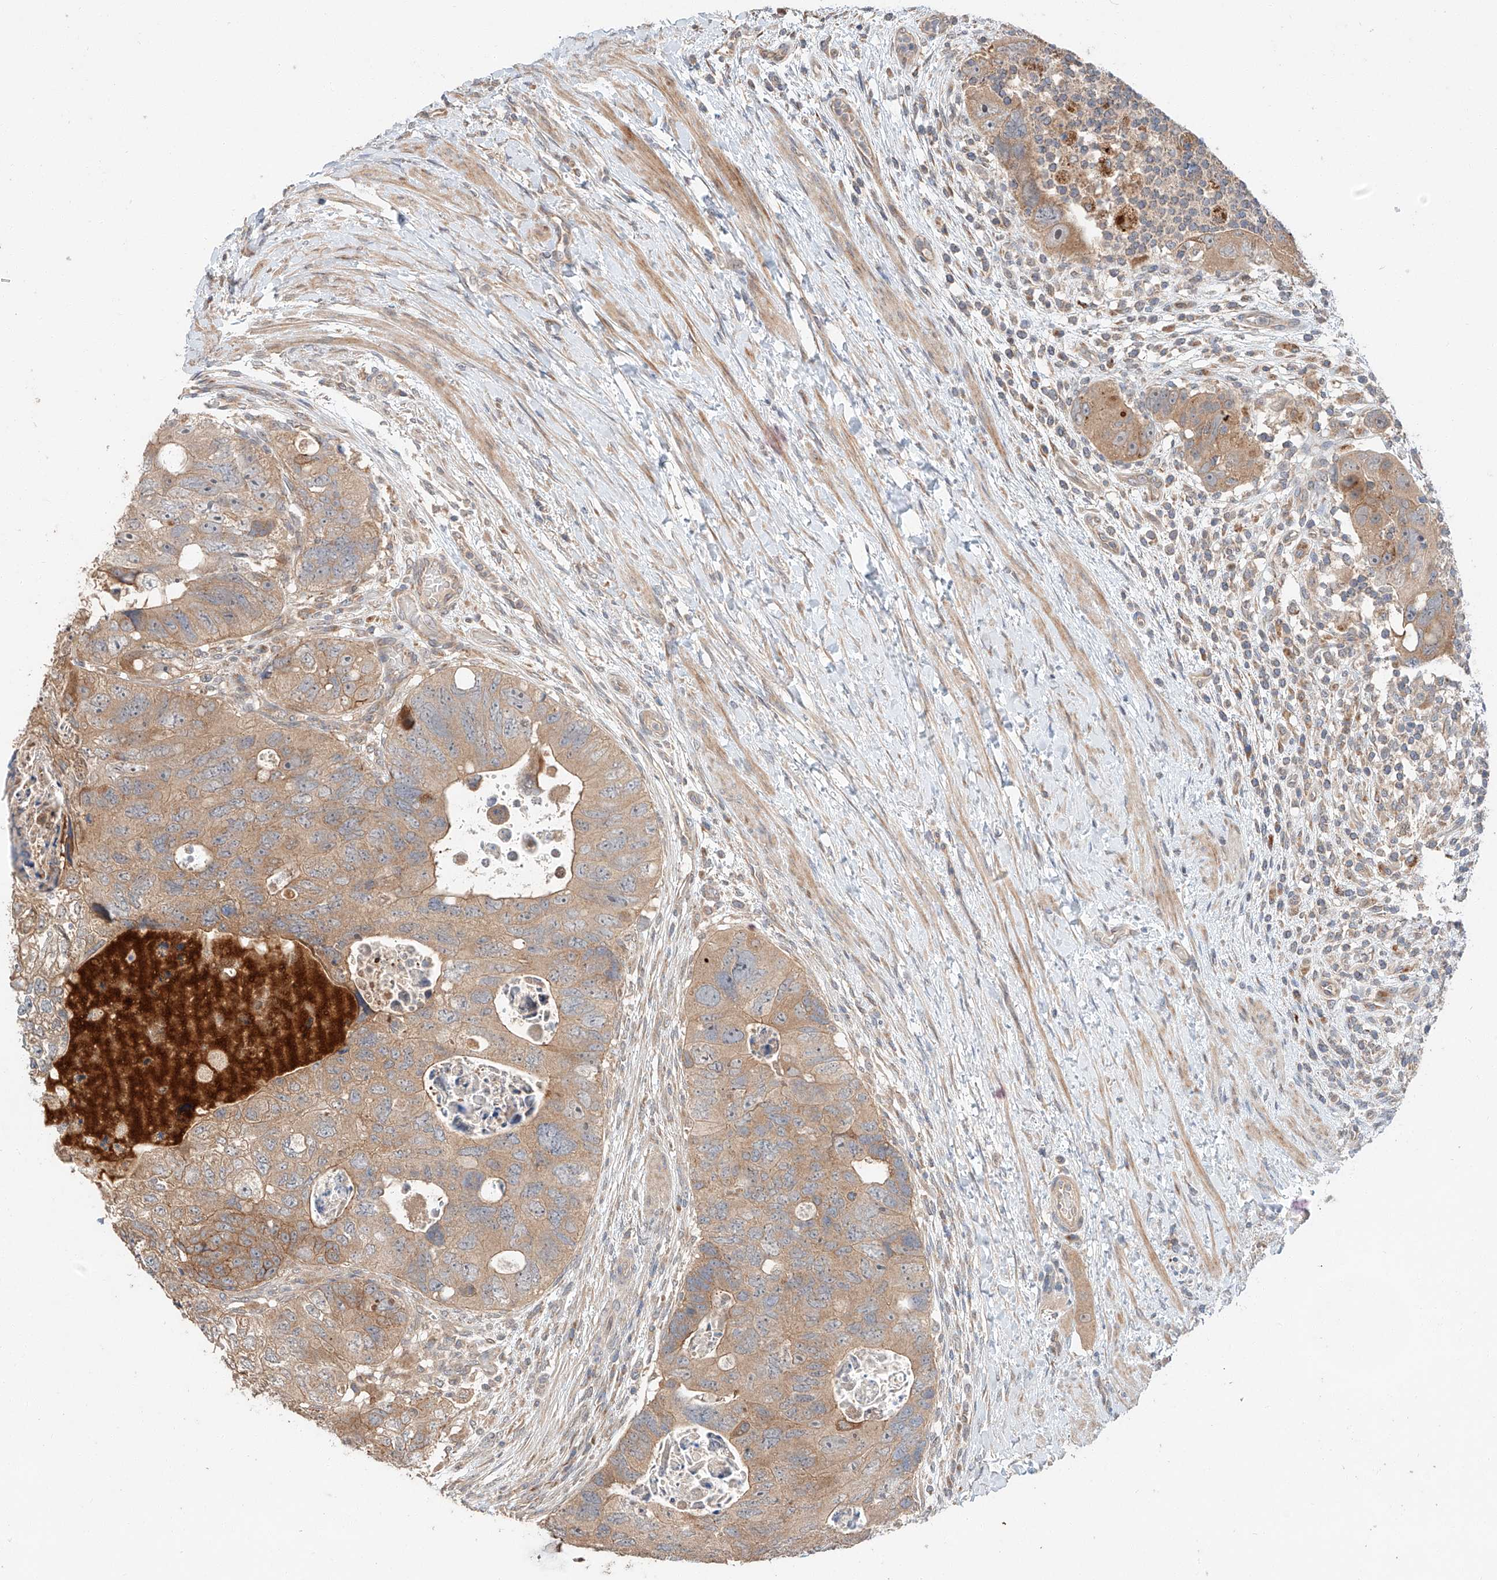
{"staining": {"intensity": "moderate", "quantity": ">75%", "location": "cytoplasmic/membranous"}, "tissue": "colorectal cancer", "cell_type": "Tumor cells", "image_type": "cancer", "snomed": [{"axis": "morphology", "description": "Adenocarcinoma, NOS"}, {"axis": "topography", "description": "Rectum"}], "caption": "Colorectal cancer stained with immunohistochemistry demonstrates moderate cytoplasmic/membranous positivity in about >75% of tumor cells. The protein is shown in brown color, while the nuclei are stained blue.", "gene": "XPNPEP1", "patient": {"sex": "male", "age": 59}}